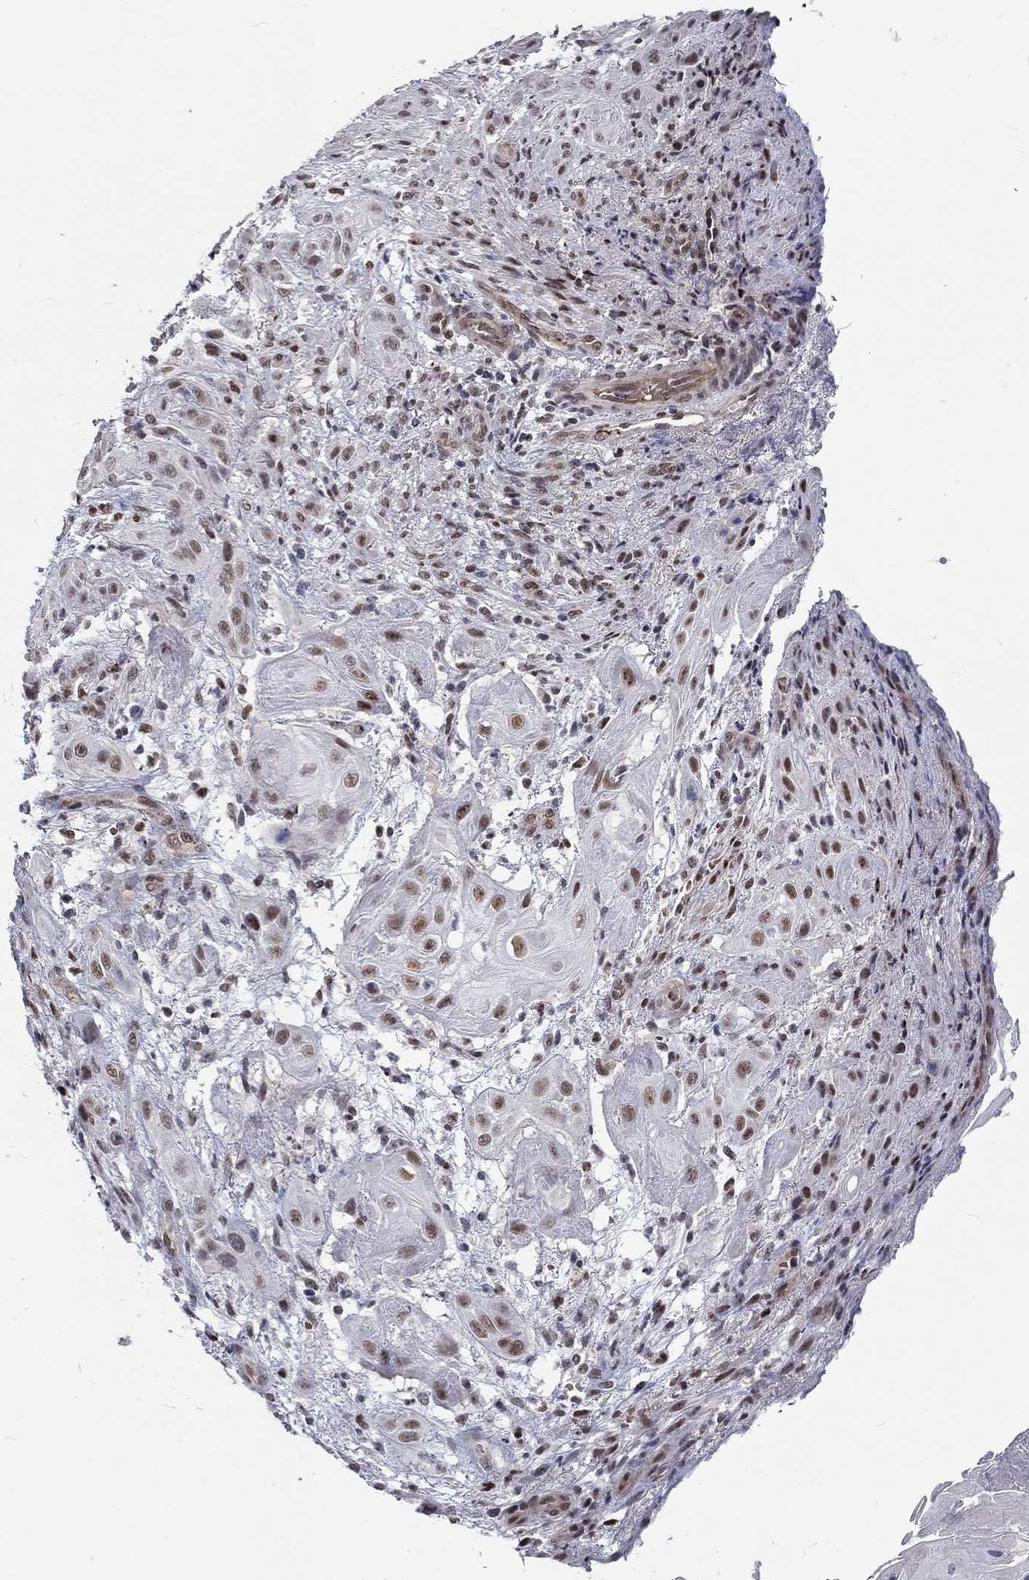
{"staining": {"intensity": "moderate", "quantity": ">75%", "location": "nuclear"}, "tissue": "skin cancer", "cell_type": "Tumor cells", "image_type": "cancer", "snomed": [{"axis": "morphology", "description": "Squamous cell carcinoma, NOS"}, {"axis": "topography", "description": "Skin"}], "caption": "Immunohistochemistry photomicrograph of neoplastic tissue: human squamous cell carcinoma (skin) stained using IHC shows medium levels of moderate protein expression localized specifically in the nuclear of tumor cells, appearing as a nuclear brown color.", "gene": "ZBED1", "patient": {"sex": "male", "age": 62}}